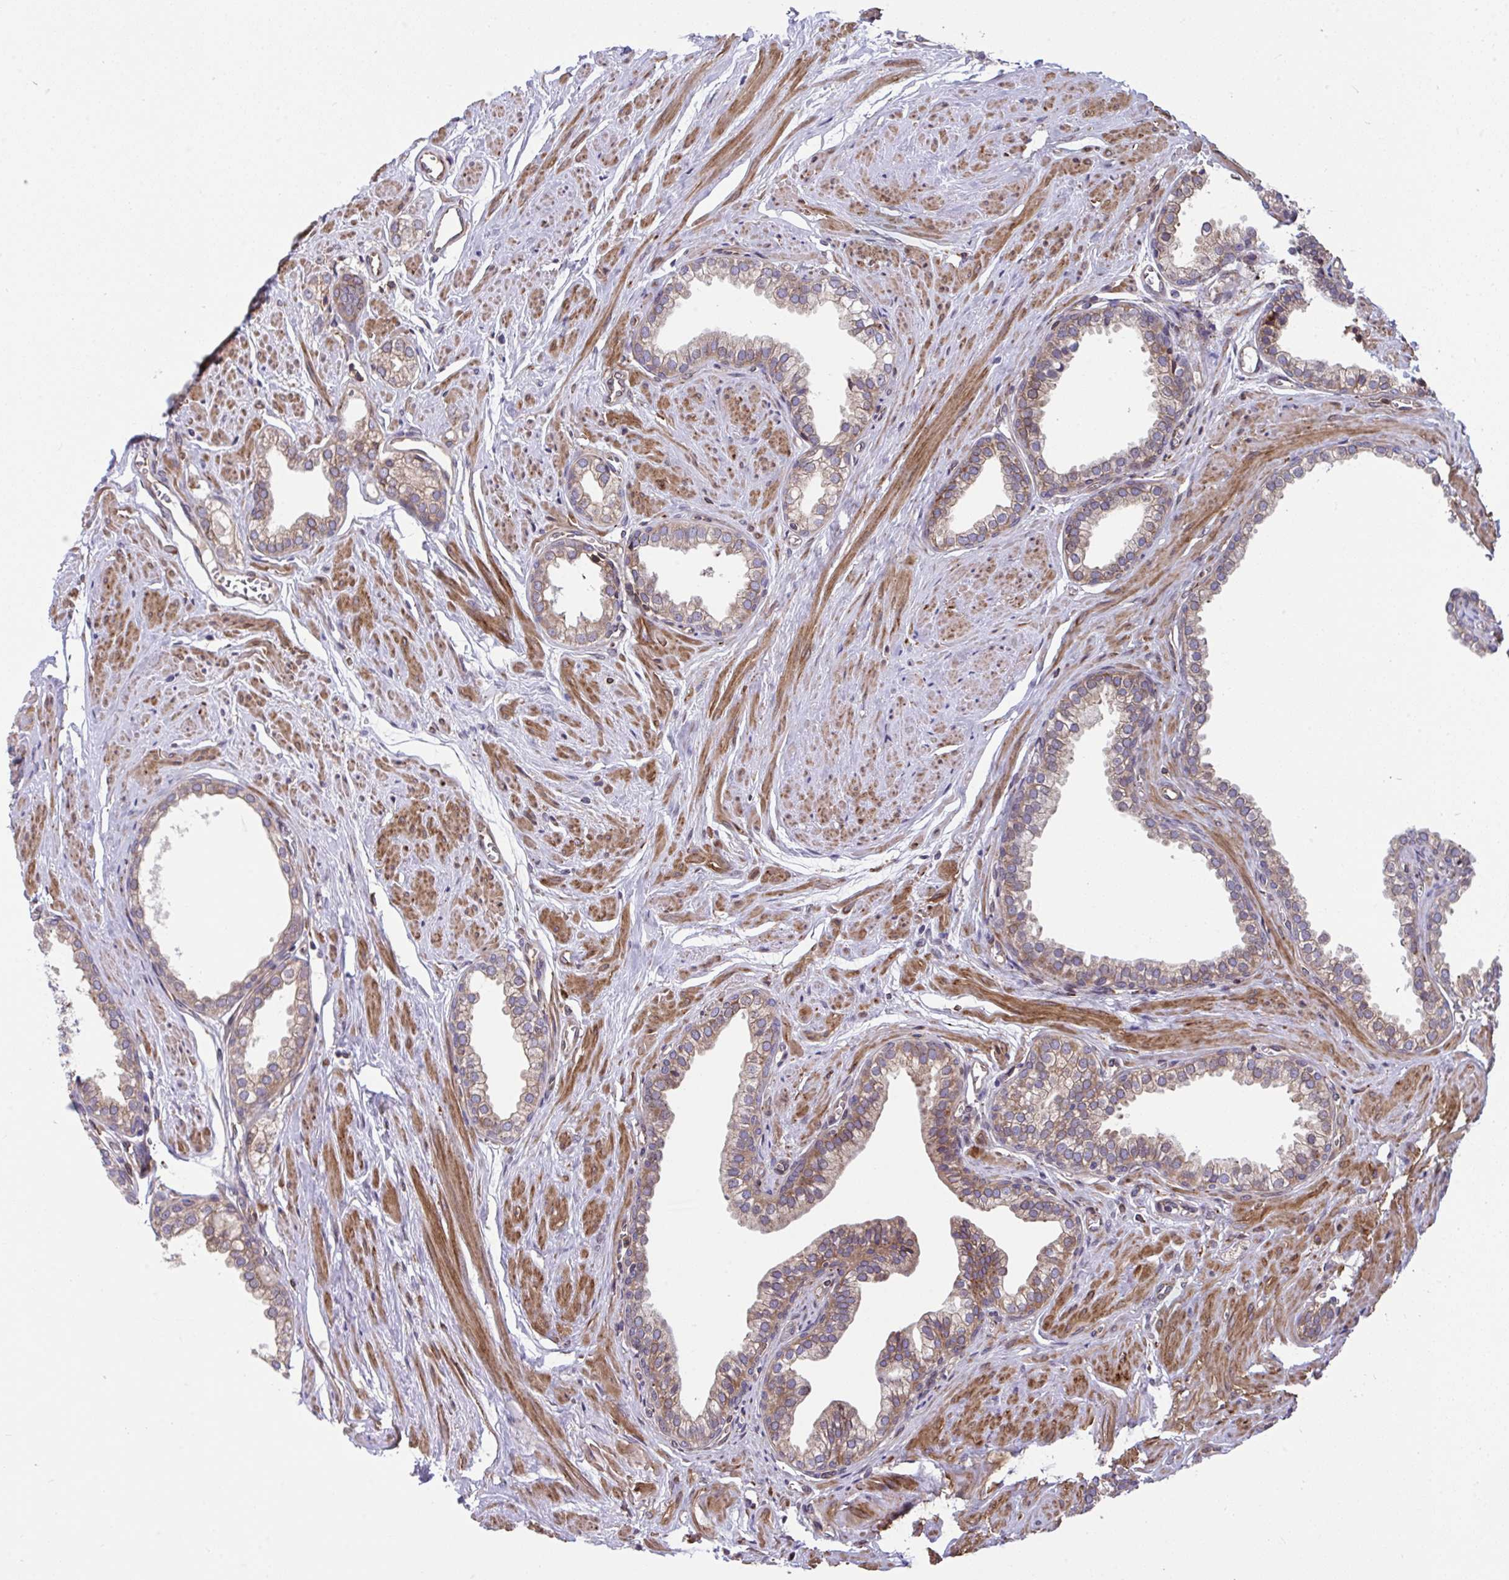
{"staining": {"intensity": "moderate", "quantity": "25%-75%", "location": "cytoplasmic/membranous"}, "tissue": "prostate", "cell_type": "Glandular cells", "image_type": "normal", "snomed": [{"axis": "morphology", "description": "Normal tissue, NOS"}, {"axis": "topography", "description": "Prostate"}, {"axis": "topography", "description": "Peripheral nerve tissue"}], "caption": "A medium amount of moderate cytoplasmic/membranous expression is present in about 25%-75% of glandular cells in unremarkable prostate. (DAB = brown stain, brightfield microscopy at high magnification).", "gene": "STIM2", "patient": {"sex": "male", "age": 55}}